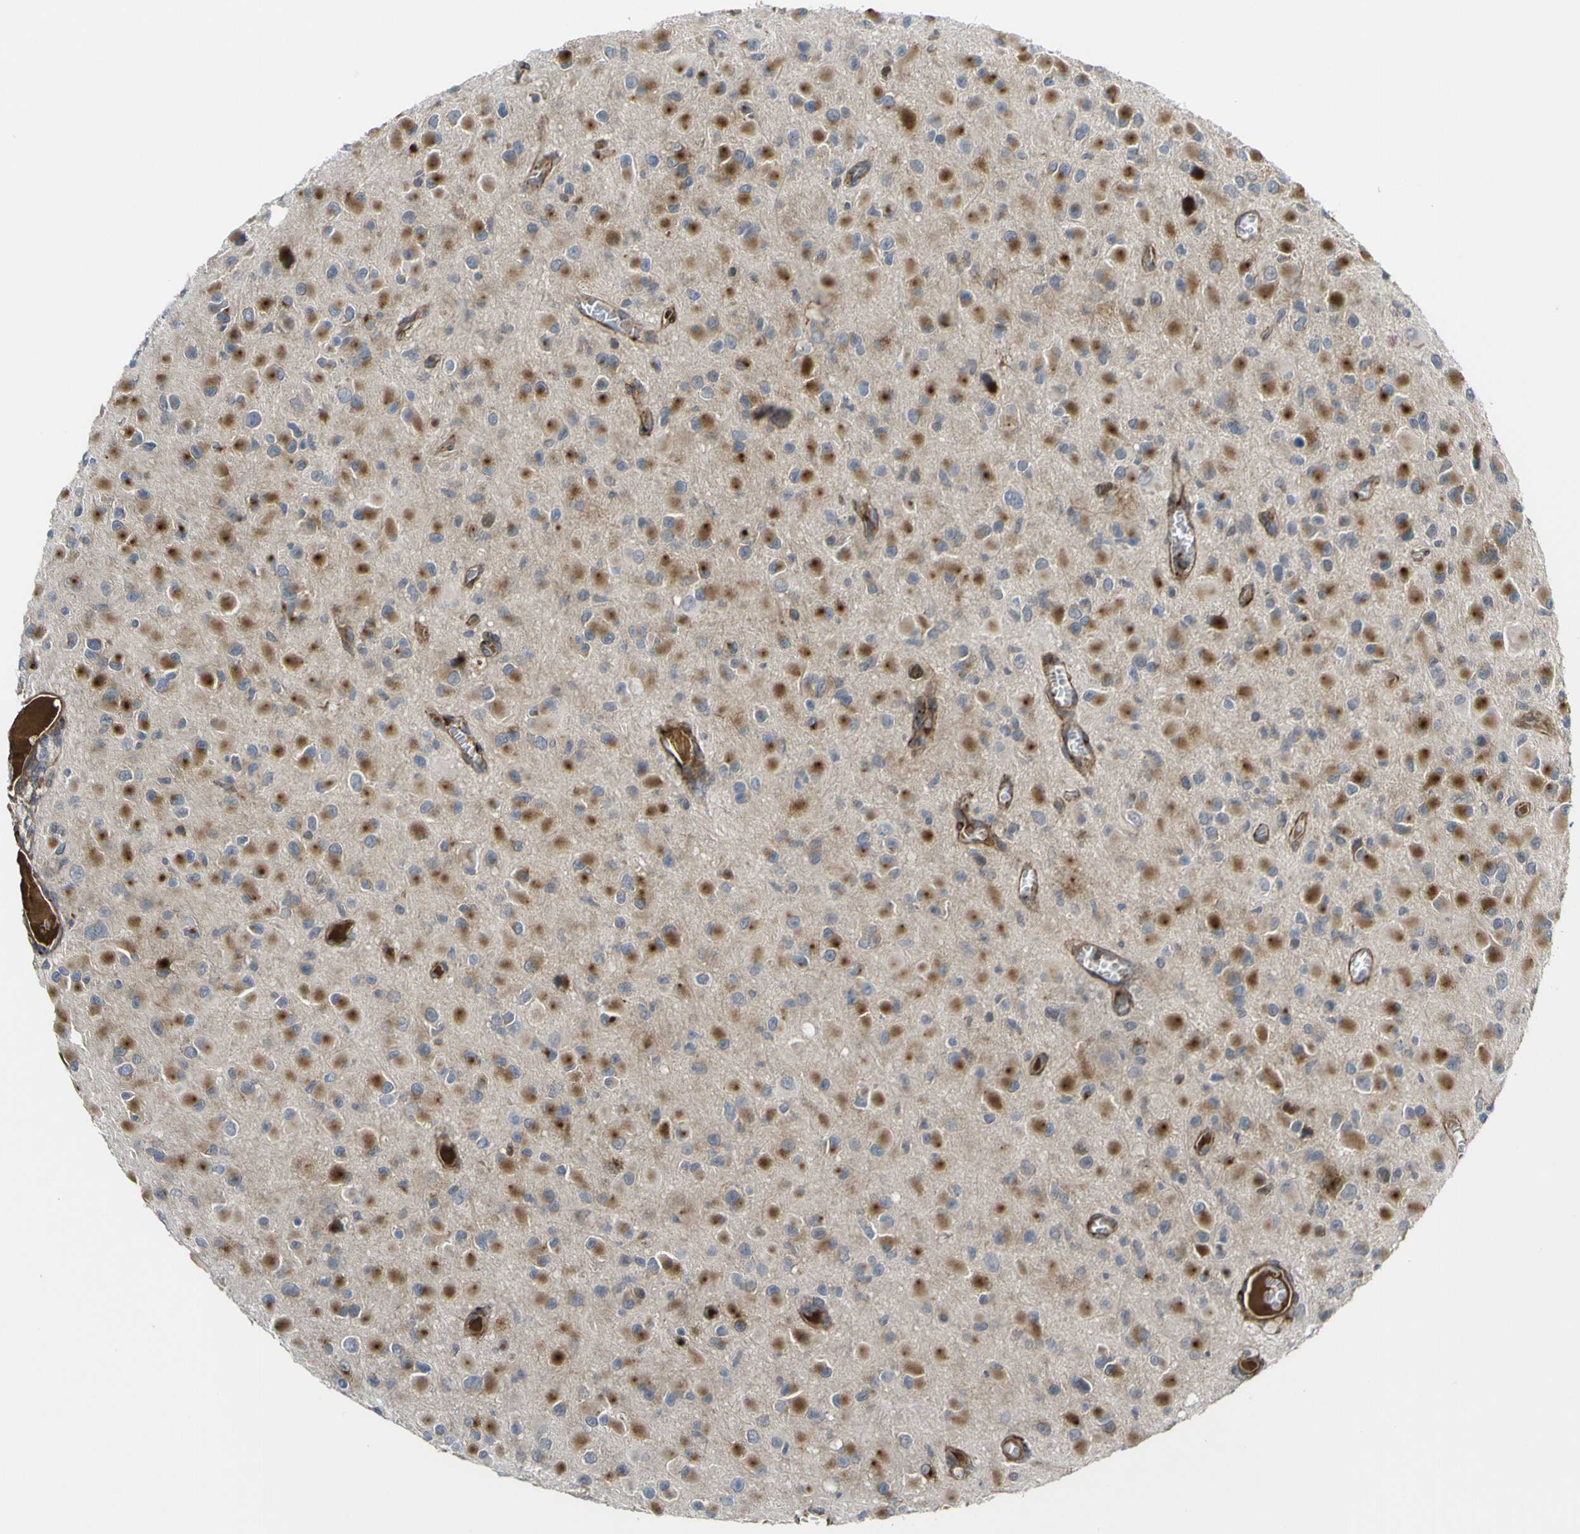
{"staining": {"intensity": "moderate", "quantity": ">75%", "location": "cytoplasmic/membranous"}, "tissue": "glioma", "cell_type": "Tumor cells", "image_type": "cancer", "snomed": [{"axis": "morphology", "description": "Glioma, malignant, Low grade"}, {"axis": "topography", "description": "Brain"}], "caption": "Malignant glioma (low-grade) stained for a protein displays moderate cytoplasmic/membranous positivity in tumor cells. (IHC, brightfield microscopy, high magnification).", "gene": "ECE1", "patient": {"sex": "male", "age": 42}}